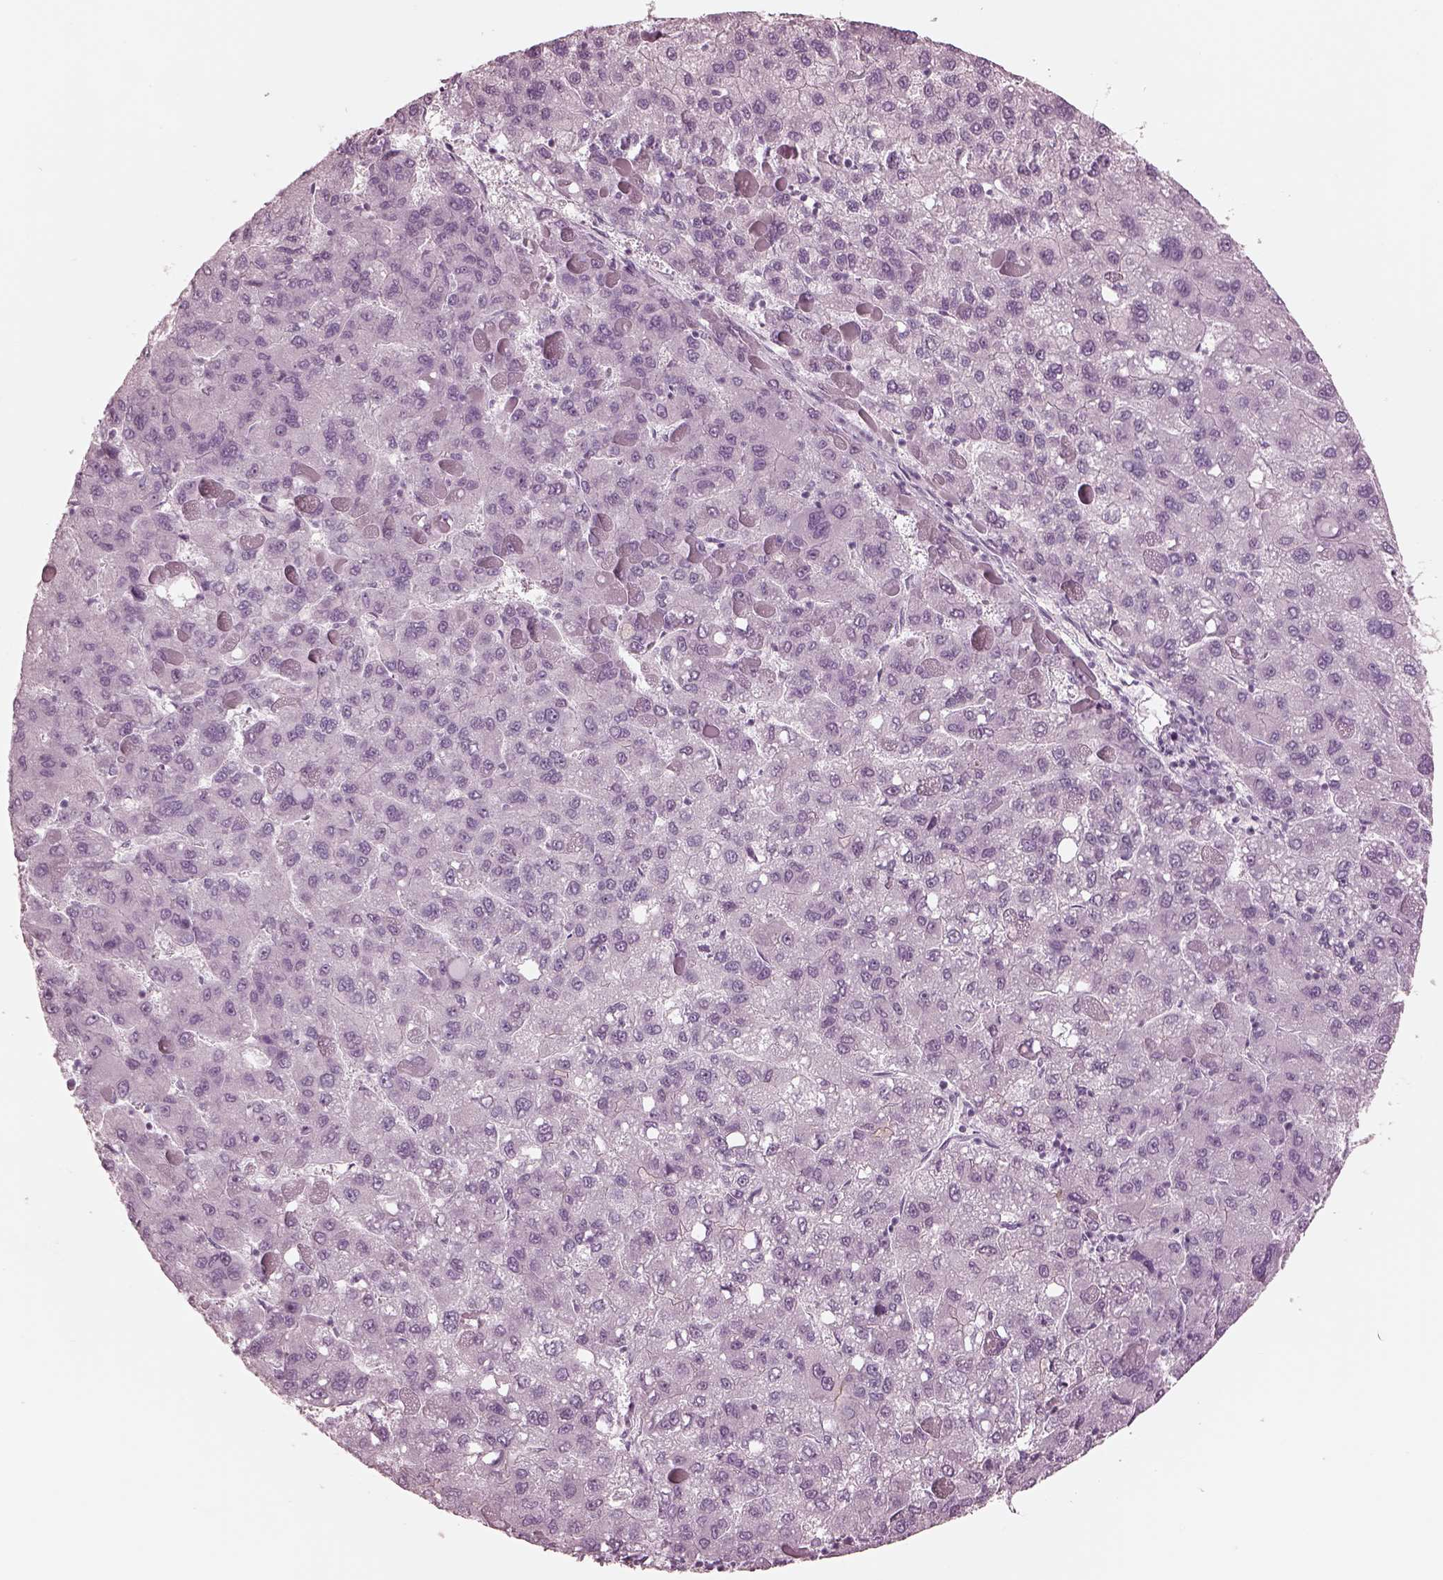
{"staining": {"intensity": "negative", "quantity": "none", "location": "none"}, "tissue": "liver cancer", "cell_type": "Tumor cells", "image_type": "cancer", "snomed": [{"axis": "morphology", "description": "Carcinoma, Hepatocellular, NOS"}, {"axis": "topography", "description": "Liver"}], "caption": "The micrograph exhibits no significant positivity in tumor cells of liver cancer.", "gene": "KRTAP24-1", "patient": {"sex": "female", "age": 82}}